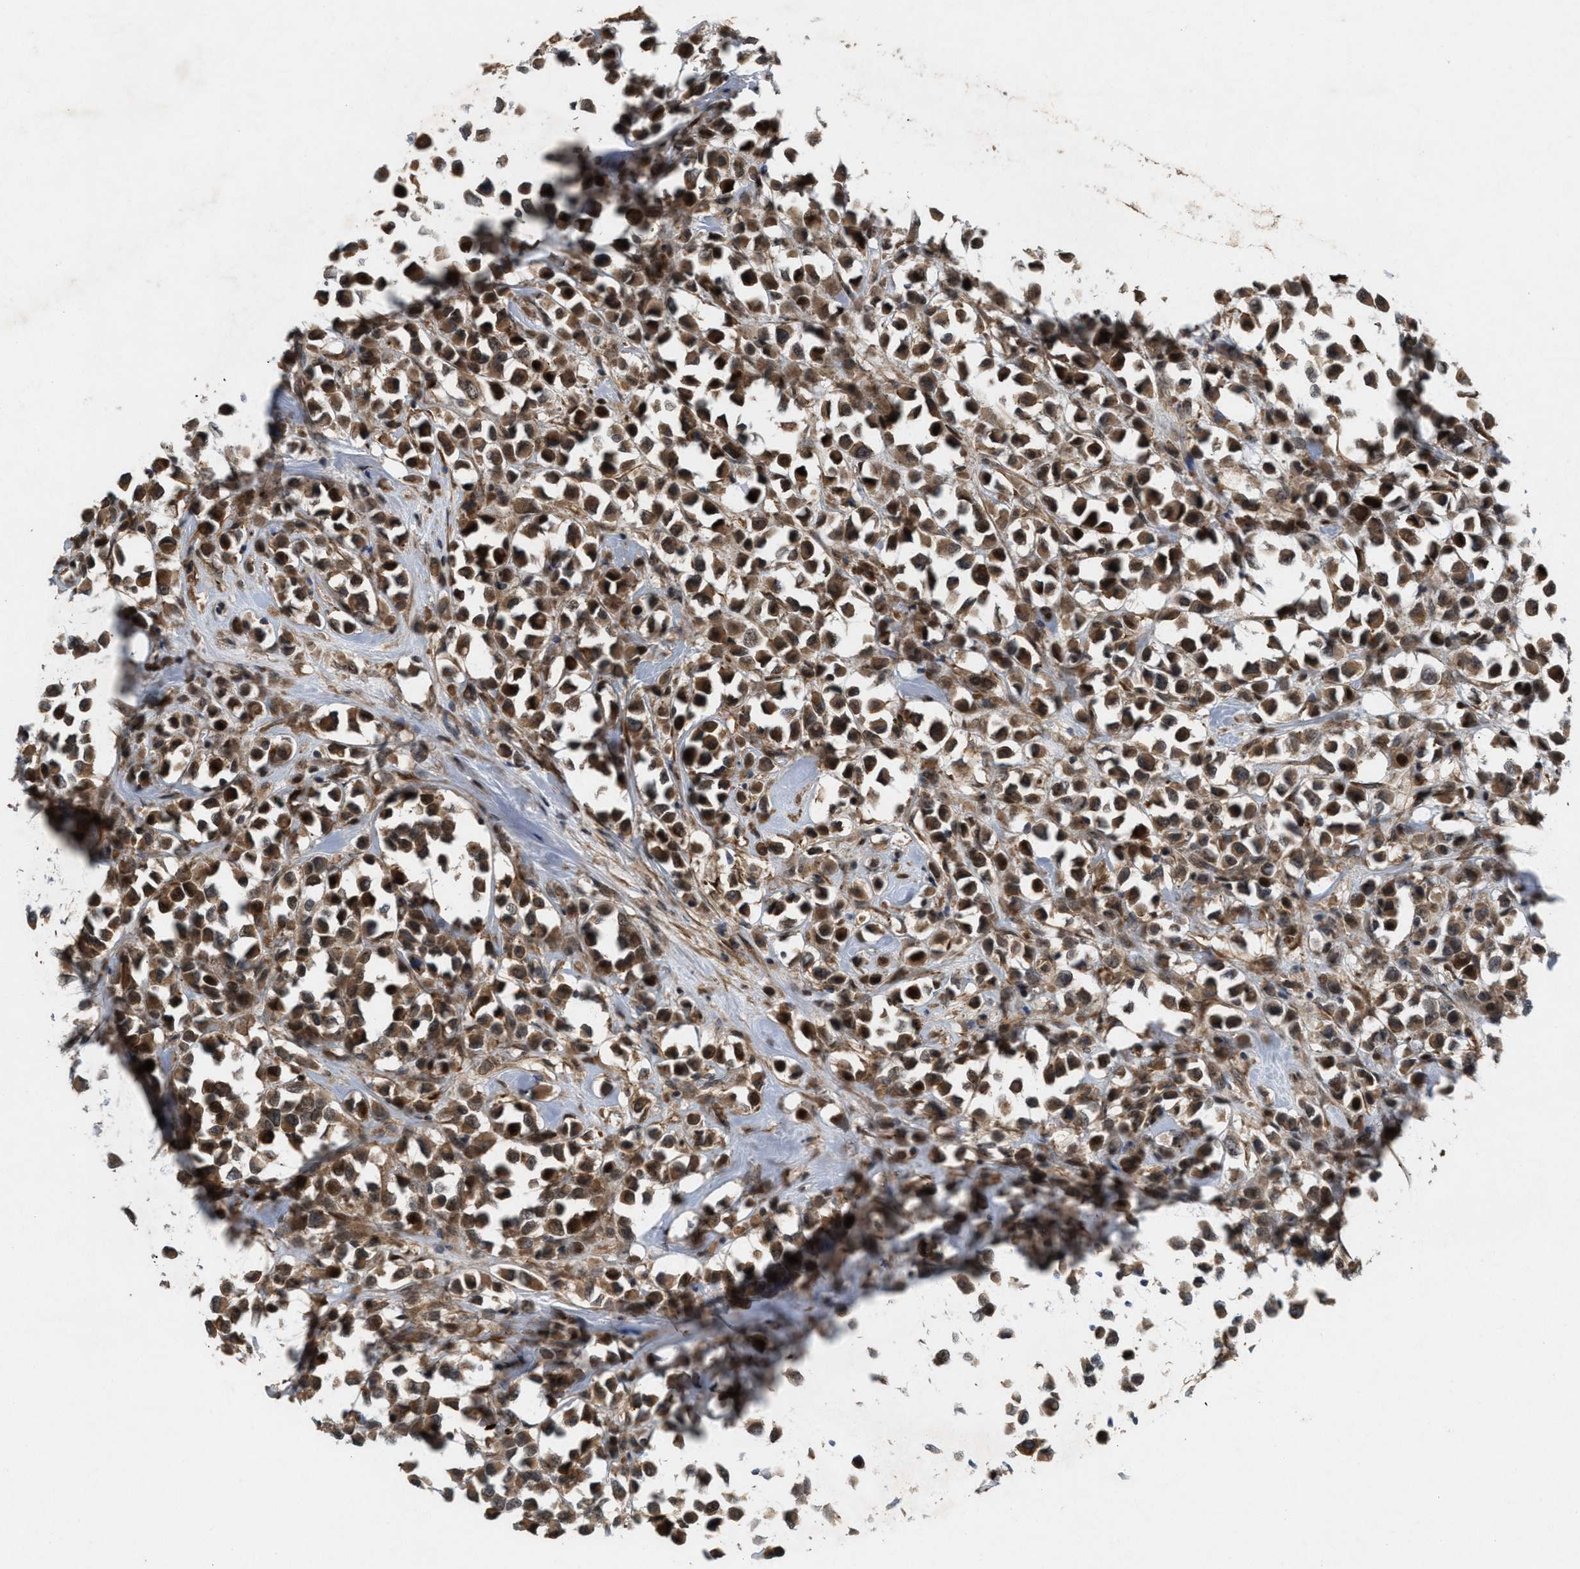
{"staining": {"intensity": "strong", "quantity": ">75%", "location": "cytoplasmic/membranous,nuclear"}, "tissue": "breast cancer", "cell_type": "Tumor cells", "image_type": "cancer", "snomed": [{"axis": "morphology", "description": "Duct carcinoma"}, {"axis": "topography", "description": "Breast"}], "caption": "Protein staining exhibits strong cytoplasmic/membranous and nuclear positivity in approximately >75% of tumor cells in invasive ductal carcinoma (breast).", "gene": "MFSD6", "patient": {"sex": "female", "age": 61}}